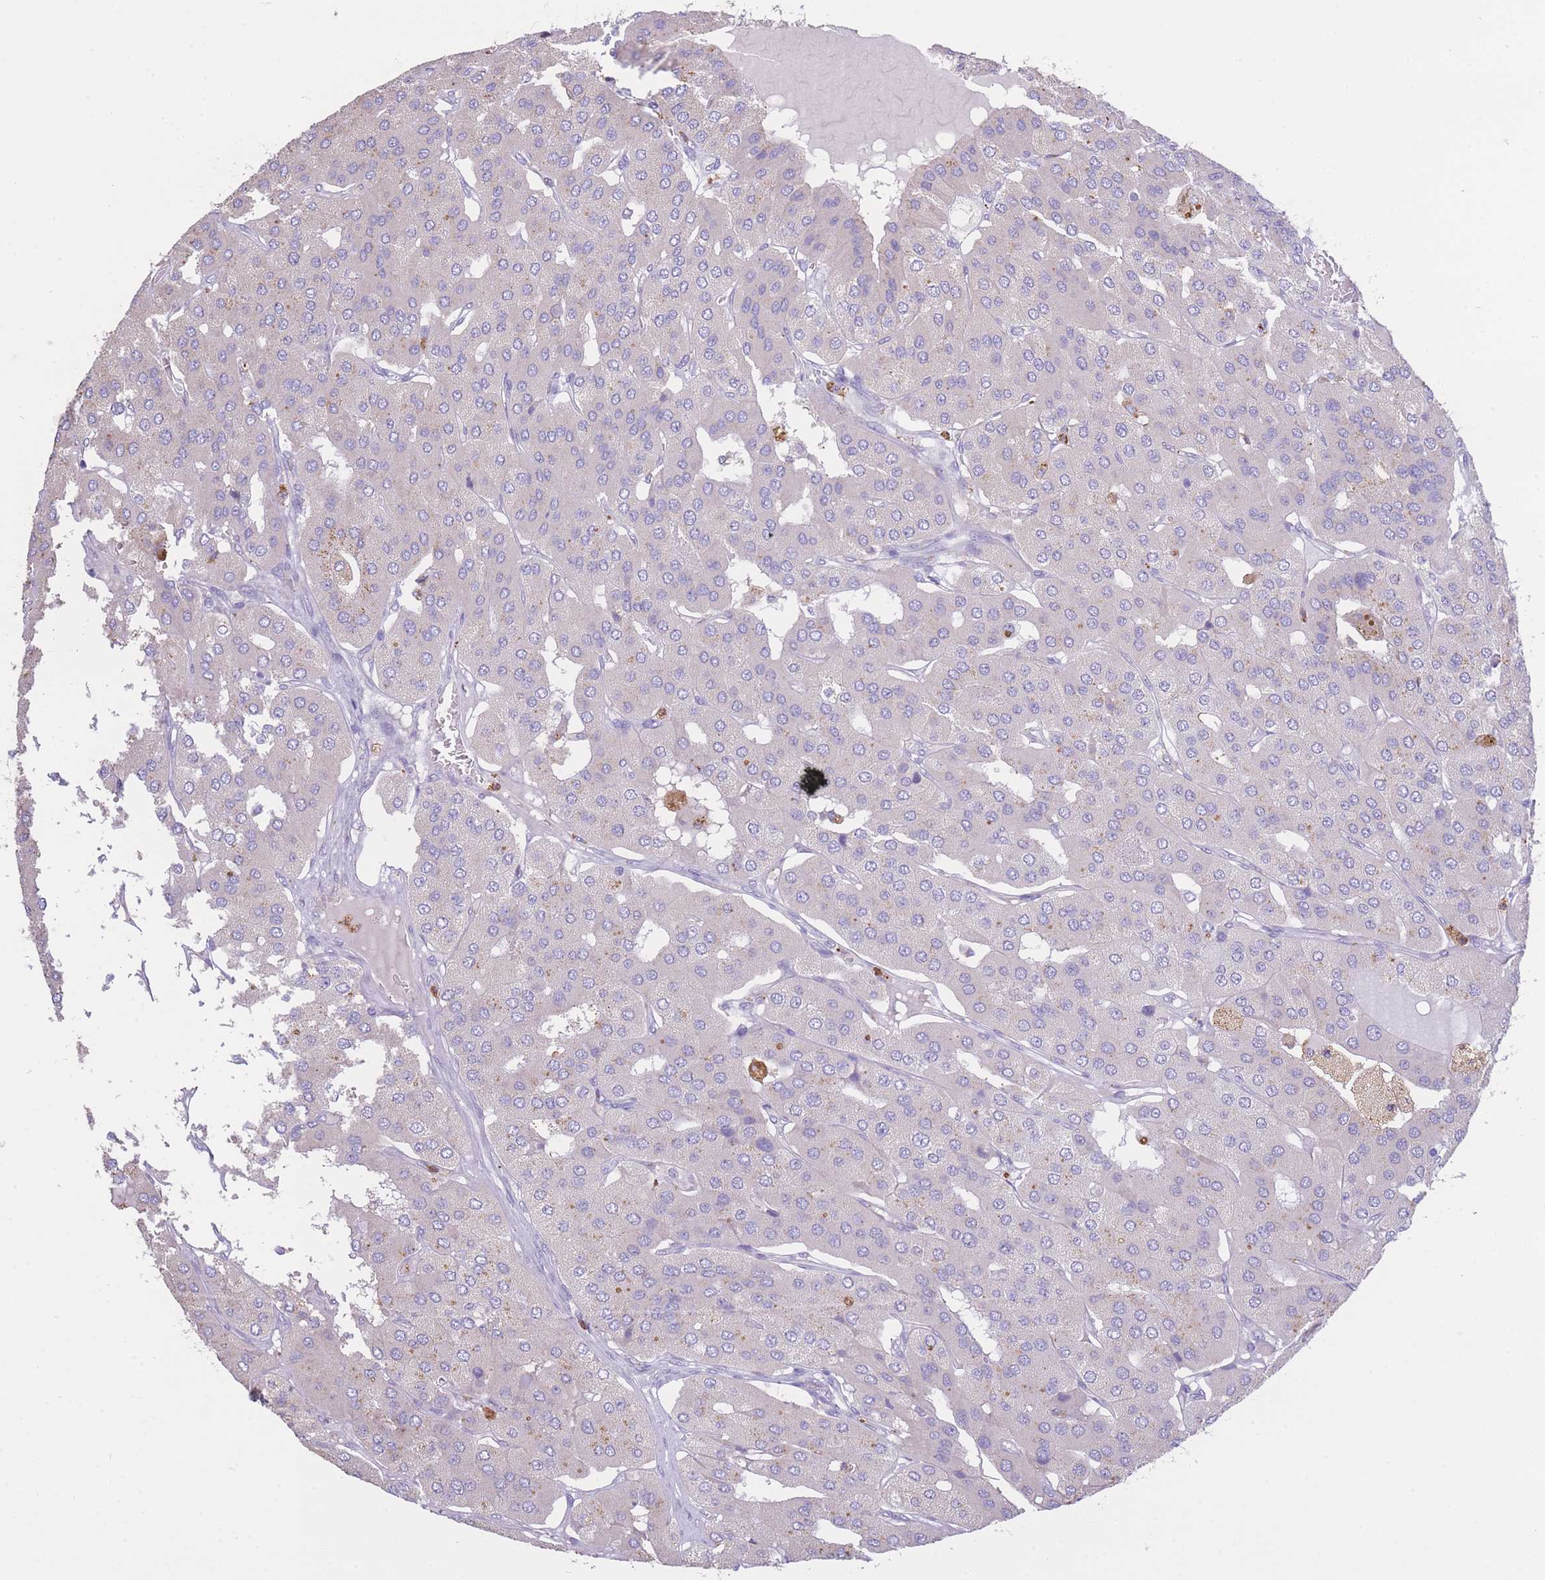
{"staining": {"intensity": "negative", "quantity": "none", "location": "none"}, "tissue": "parathyroid gland", "cell_type": "Glandular cells", "image_type": "normal", "snomed": [{"axis": "morphology", "description": "Normal tissue, NOS"}, {"axis": "morphology", "description": "Adenoma, NOS"}, {"axis": "topography", "description": "Parathyroid gland"}], "caption": "Normal parathyroid gland was stained to show a protein in brown. There is no significant staining in glandular cells. (Stains: DAB immunohistochemistry (IHC) with hematoxylin counter stain, Microscopy: brightfield microscopy at high magnification).", "gene": "CENPM", "patient": {"sex": "female", "age": 86}}